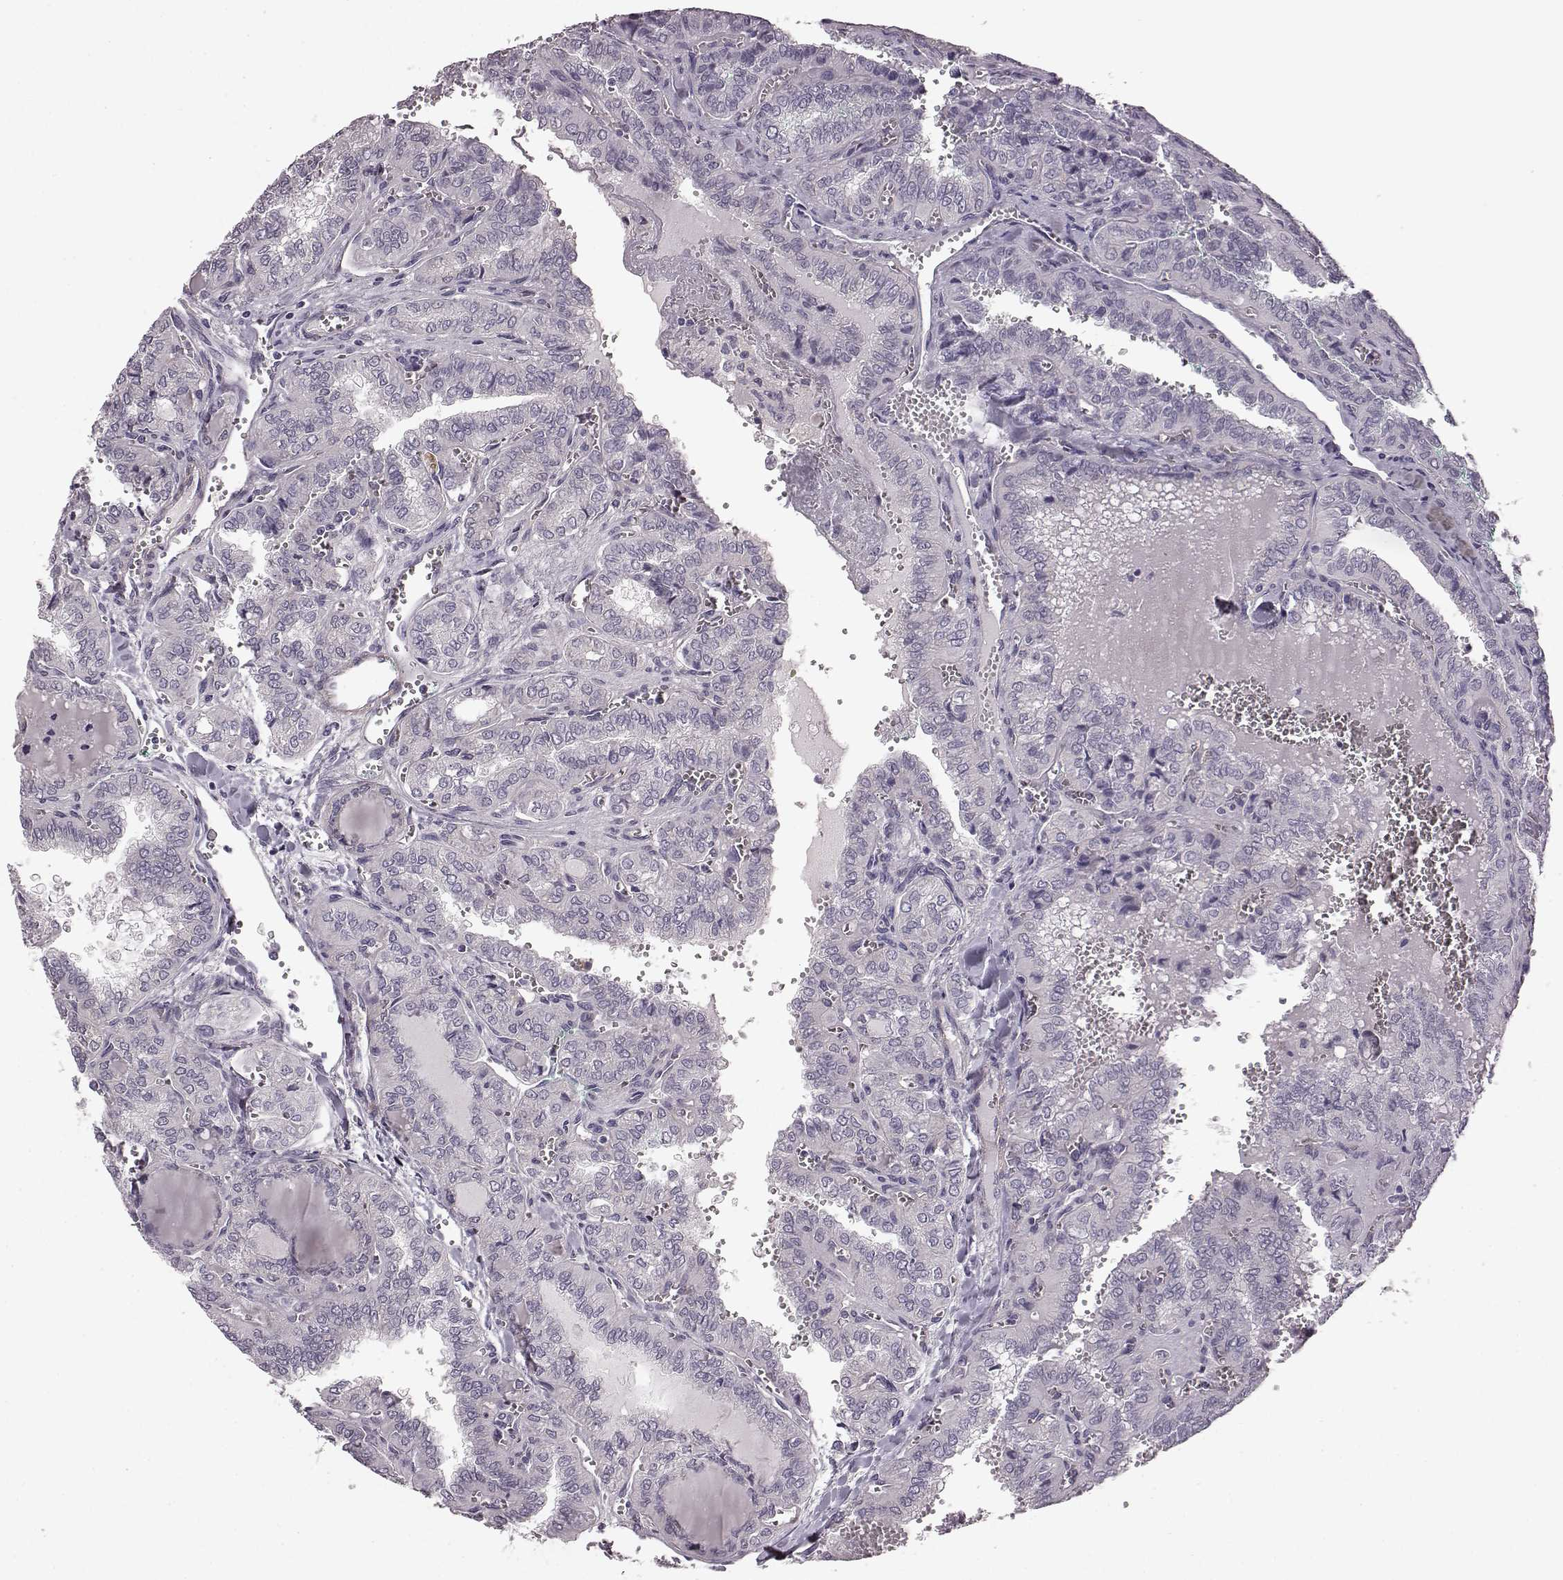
{"staining": {"intensity": "negative", "quantity": "none", "location": "none"}, "tissue": "thyroid cancer", "cell_type": "Tumor cells", "image_type": "cancer", "snomed": [{"axis": "morphology", "description": "Papillary adenocarcinoma, NOS"}, {"axis": "topography", "description": "Thyroid gland"}], "caption": "Papillary adenocarcinoma (thyroid) was stained to show a protein in brown. There is no significant staining in tumor cells. (DAB immunohistochemistry (IHC) with hematoxylin counter stain).", "gene": "GRK1", "patient": {"sex": "female", "age": 41}}